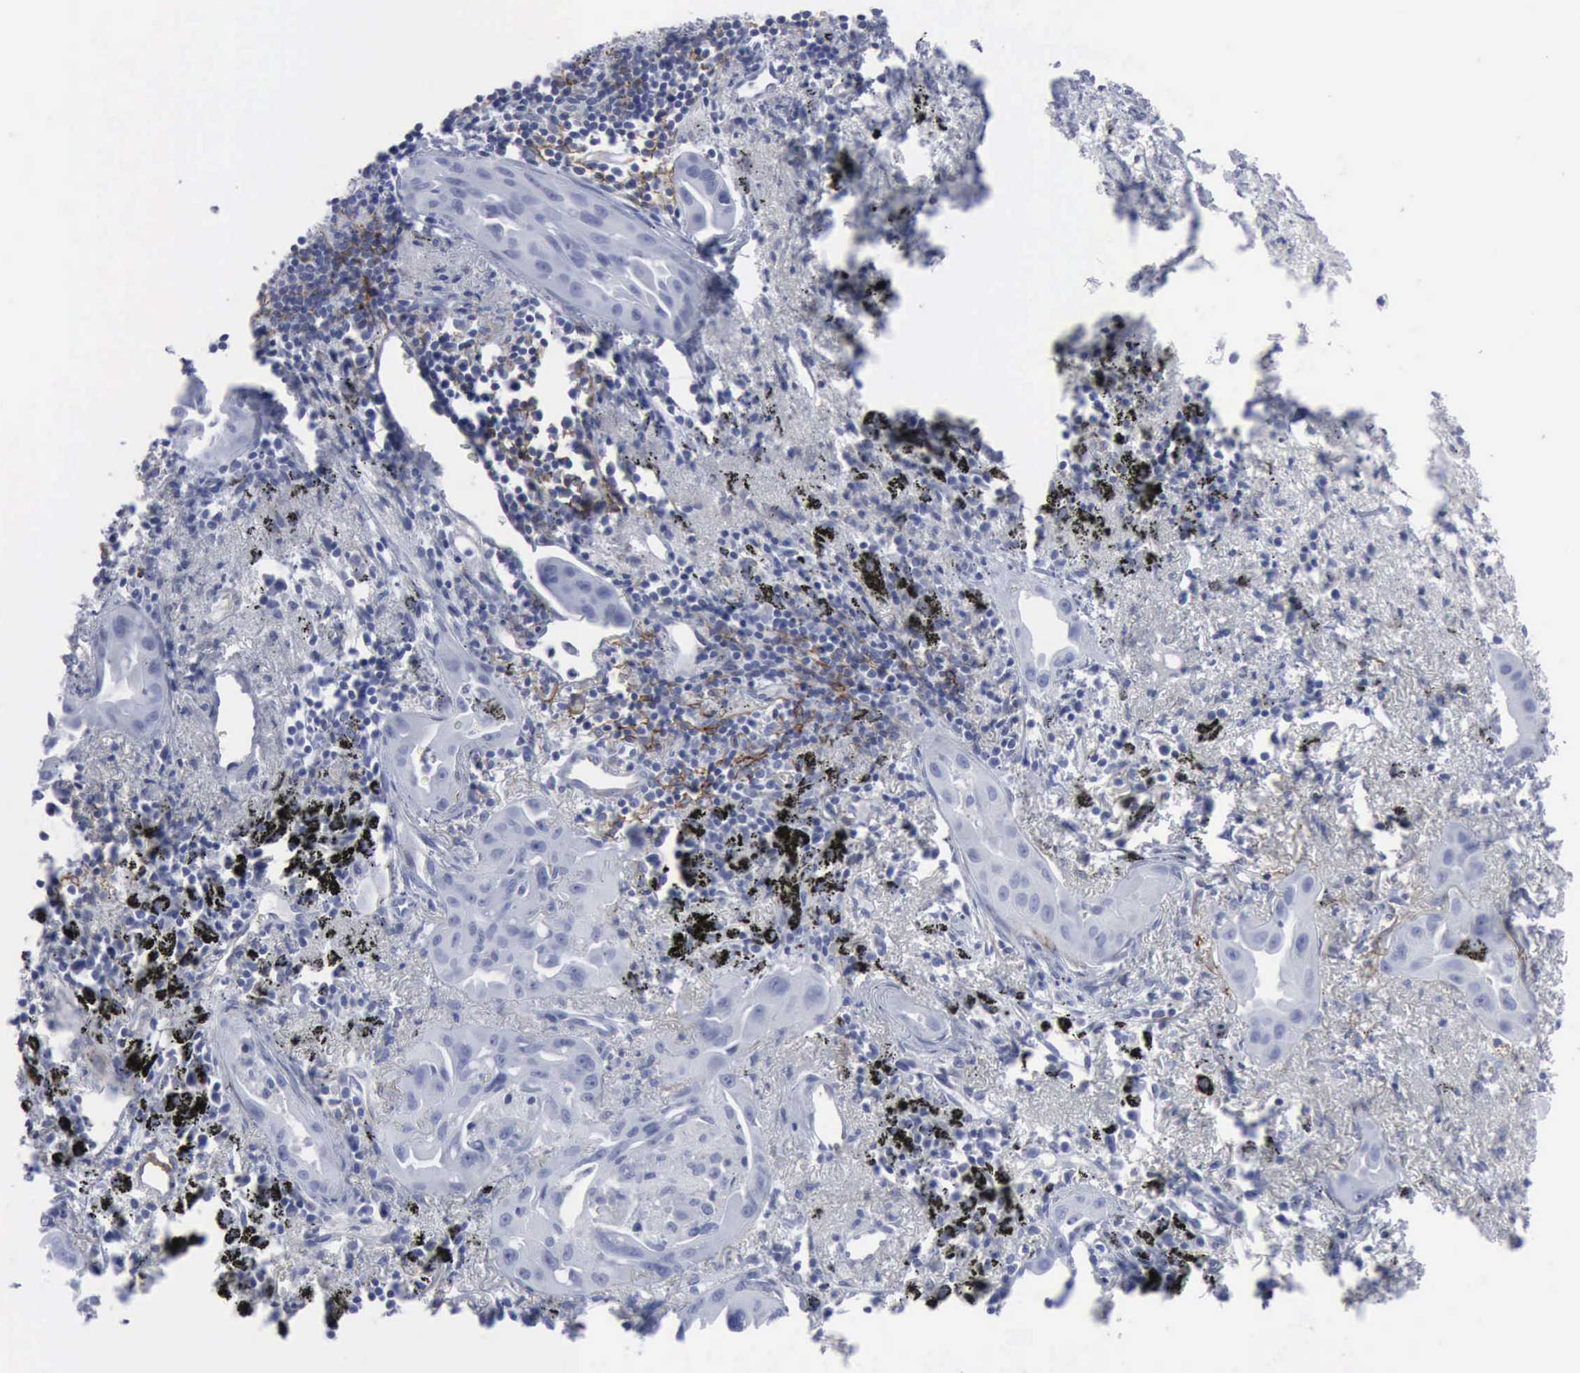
{"staining": {"intensity": "negative", "quantity": "none", "location": "none"}, "tissue": "lung cancer", "cell_type": "Tumor cells", "image_type": "cancer", "snomed": [{"axis": "morphology", "description": "Adenocarcinoma, NOS"}, {"axis": "topography", "description": "Lung"}], "caption": "Lung cancer was stained to show a protein in brown. There is no significant expression in tumor cells. (DAB immunohistochemistry with hematoxylin counter stain).", "gene": "VCAM1", "patient": {"sex": "male", "age": 68}}